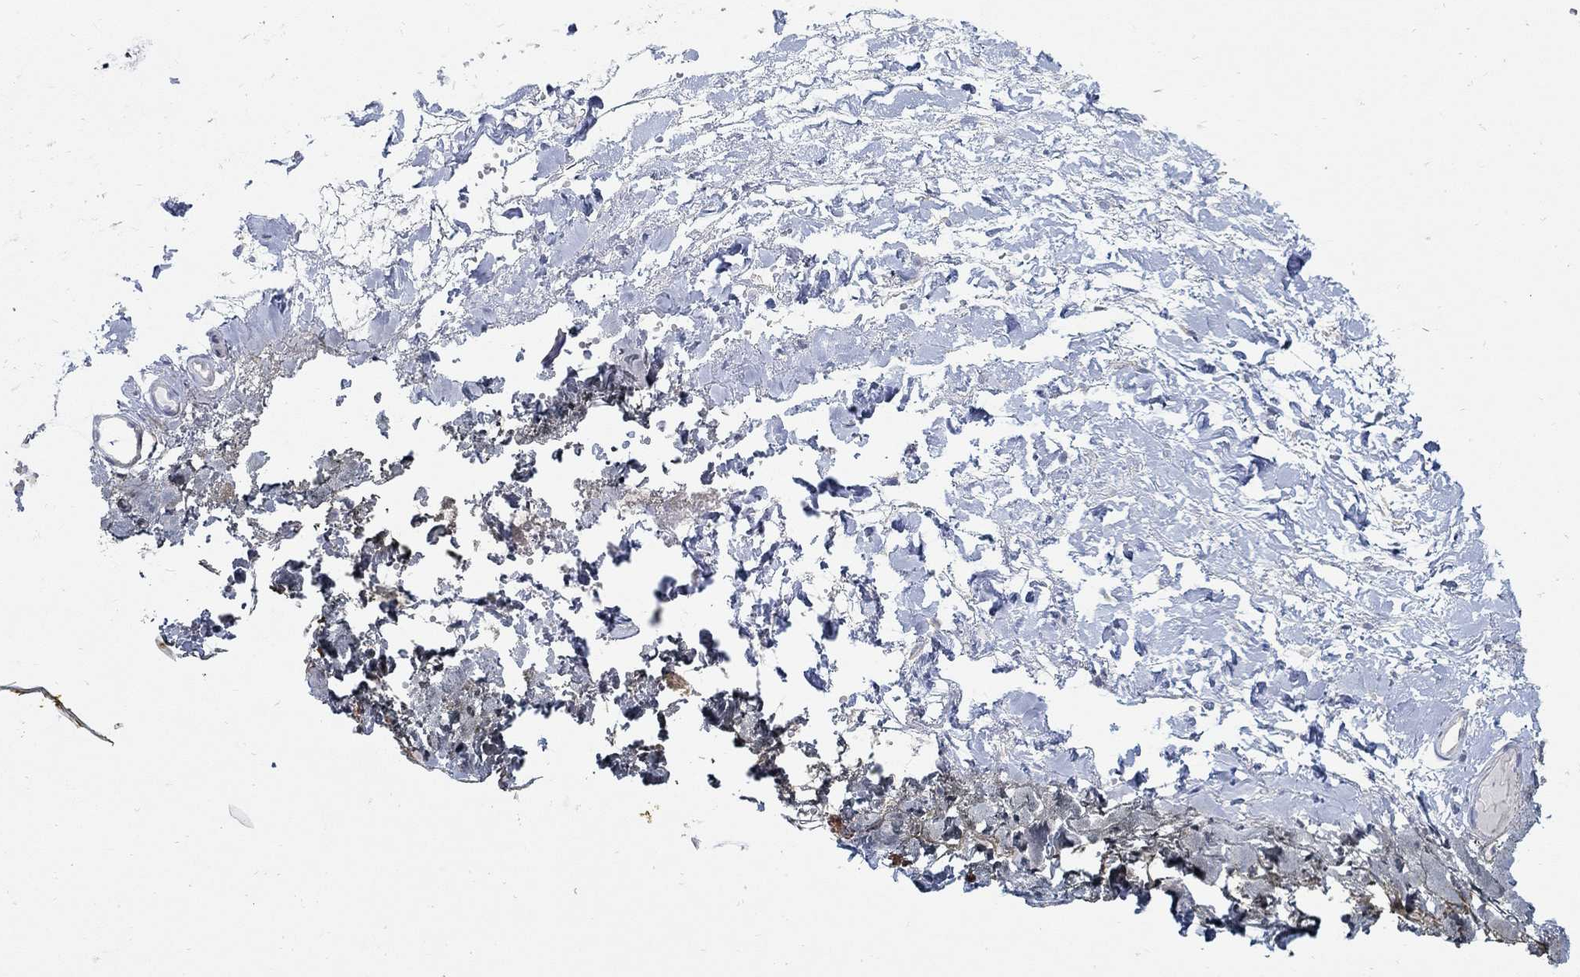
{"staining": {"intensity": "negative", "quantity": "none", "location": "none"}, "tissue": "skin", "cell_type": "Fibroblasts", "image_type": "normal", "snomed": [{"axis": "morphology", "description": "Normal tissue, NOS"}, {"axis": "topography", "description": "Skin"}], "caption": "High power microscopy histopathology image of an immunohistochemistry (IHC) micrograph of benign skin, revealing no significant staining in fibroblasts.", "gene": "ANO7", "patient": {"sex": "female", "age": 34}}